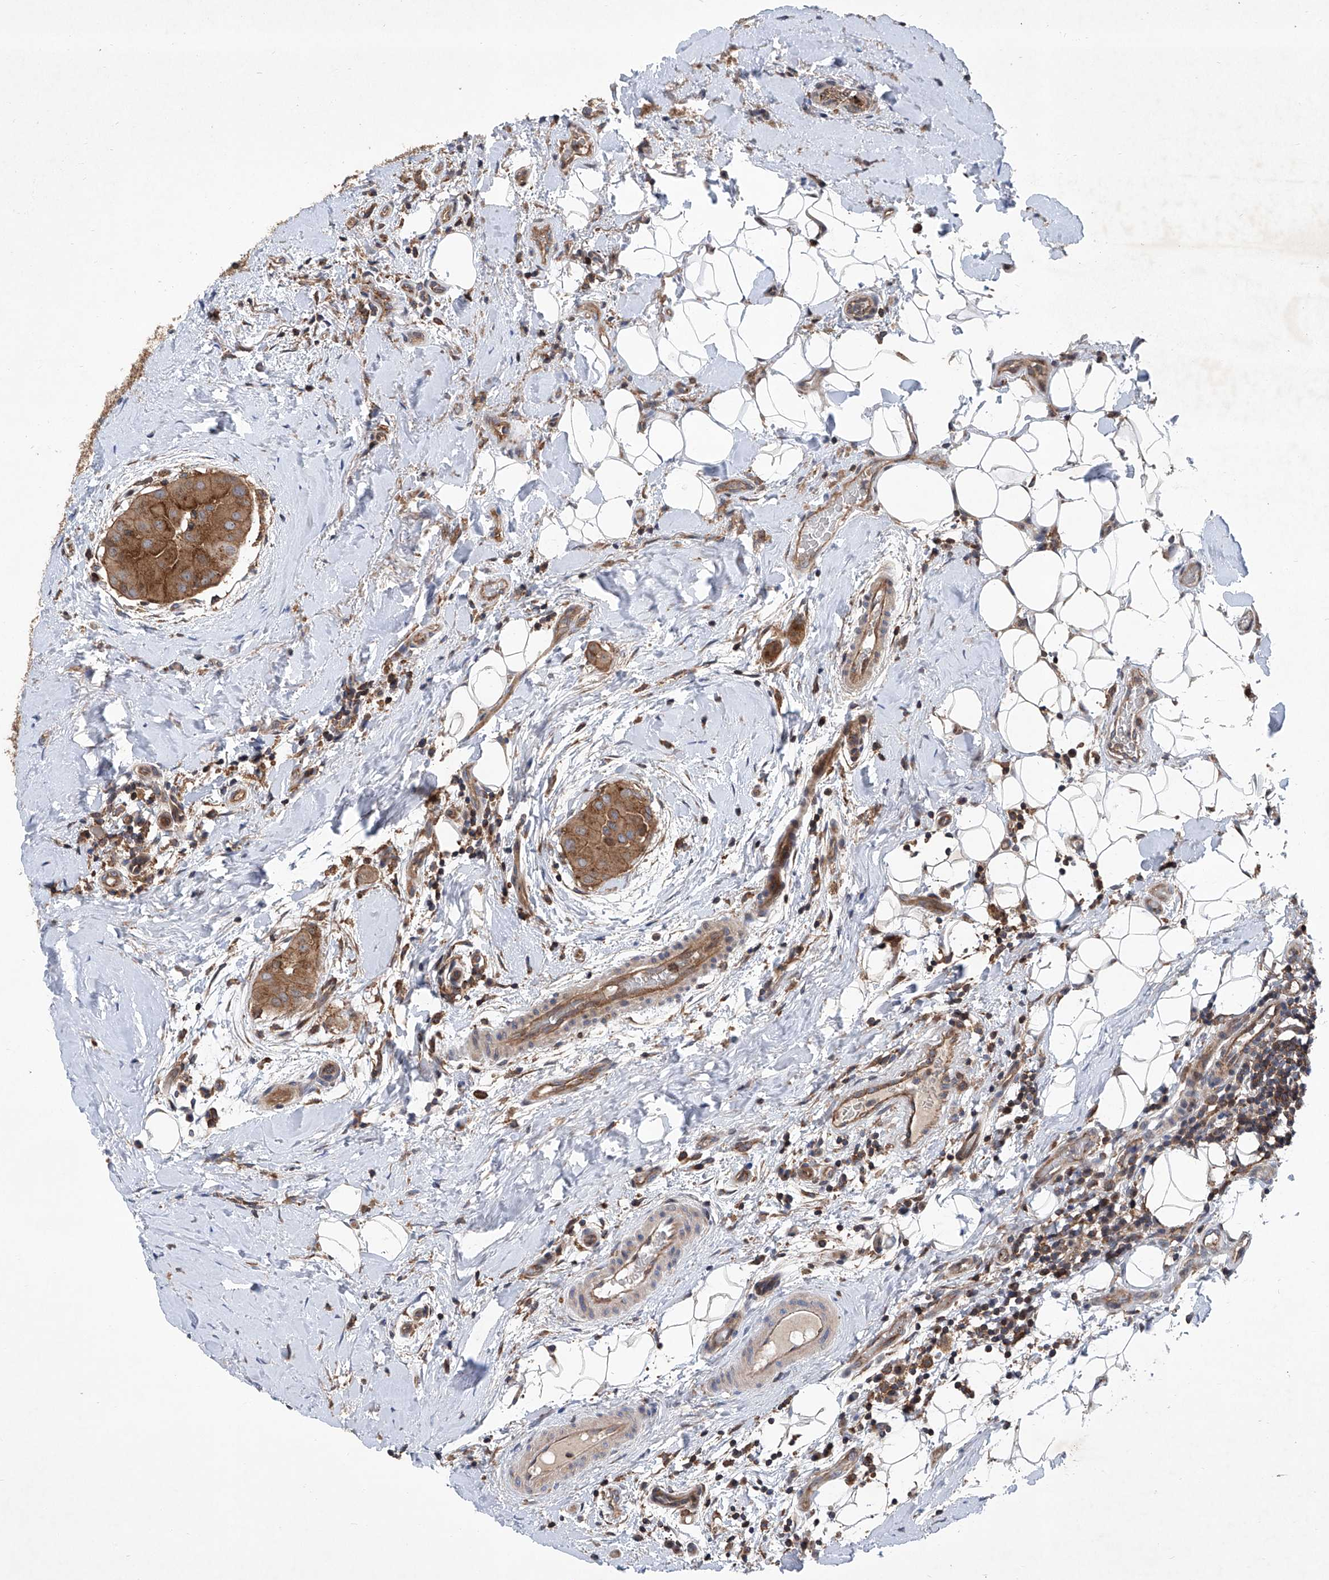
{"staining": {"intensity": "moderate", "quantity": ">75%", "location": "cytoplasmic/membranous"}, "tissue": "thyroid cancer", "cell_type": "Tumor cells", "image_type": "cancer", "snomed": [{"axis": "morphology", "description": "Papillary adenocarcinoma, NOS"}, {"axis": "topography", "description": "Thyroid gland"}], "caption": "Immunohistochemistry histopathology image of neoplastic tissue: human thyroid papillary adenocarcinoma stained using IHC reveals medium levels of moderate protein expression localized specifically in the cytoplasmic/membranous of tumor cells, appearing as a cytoplasmic/membranous brown color.", "gene": "SMAP1", "patient": {"sex": "male", "age": 33}}